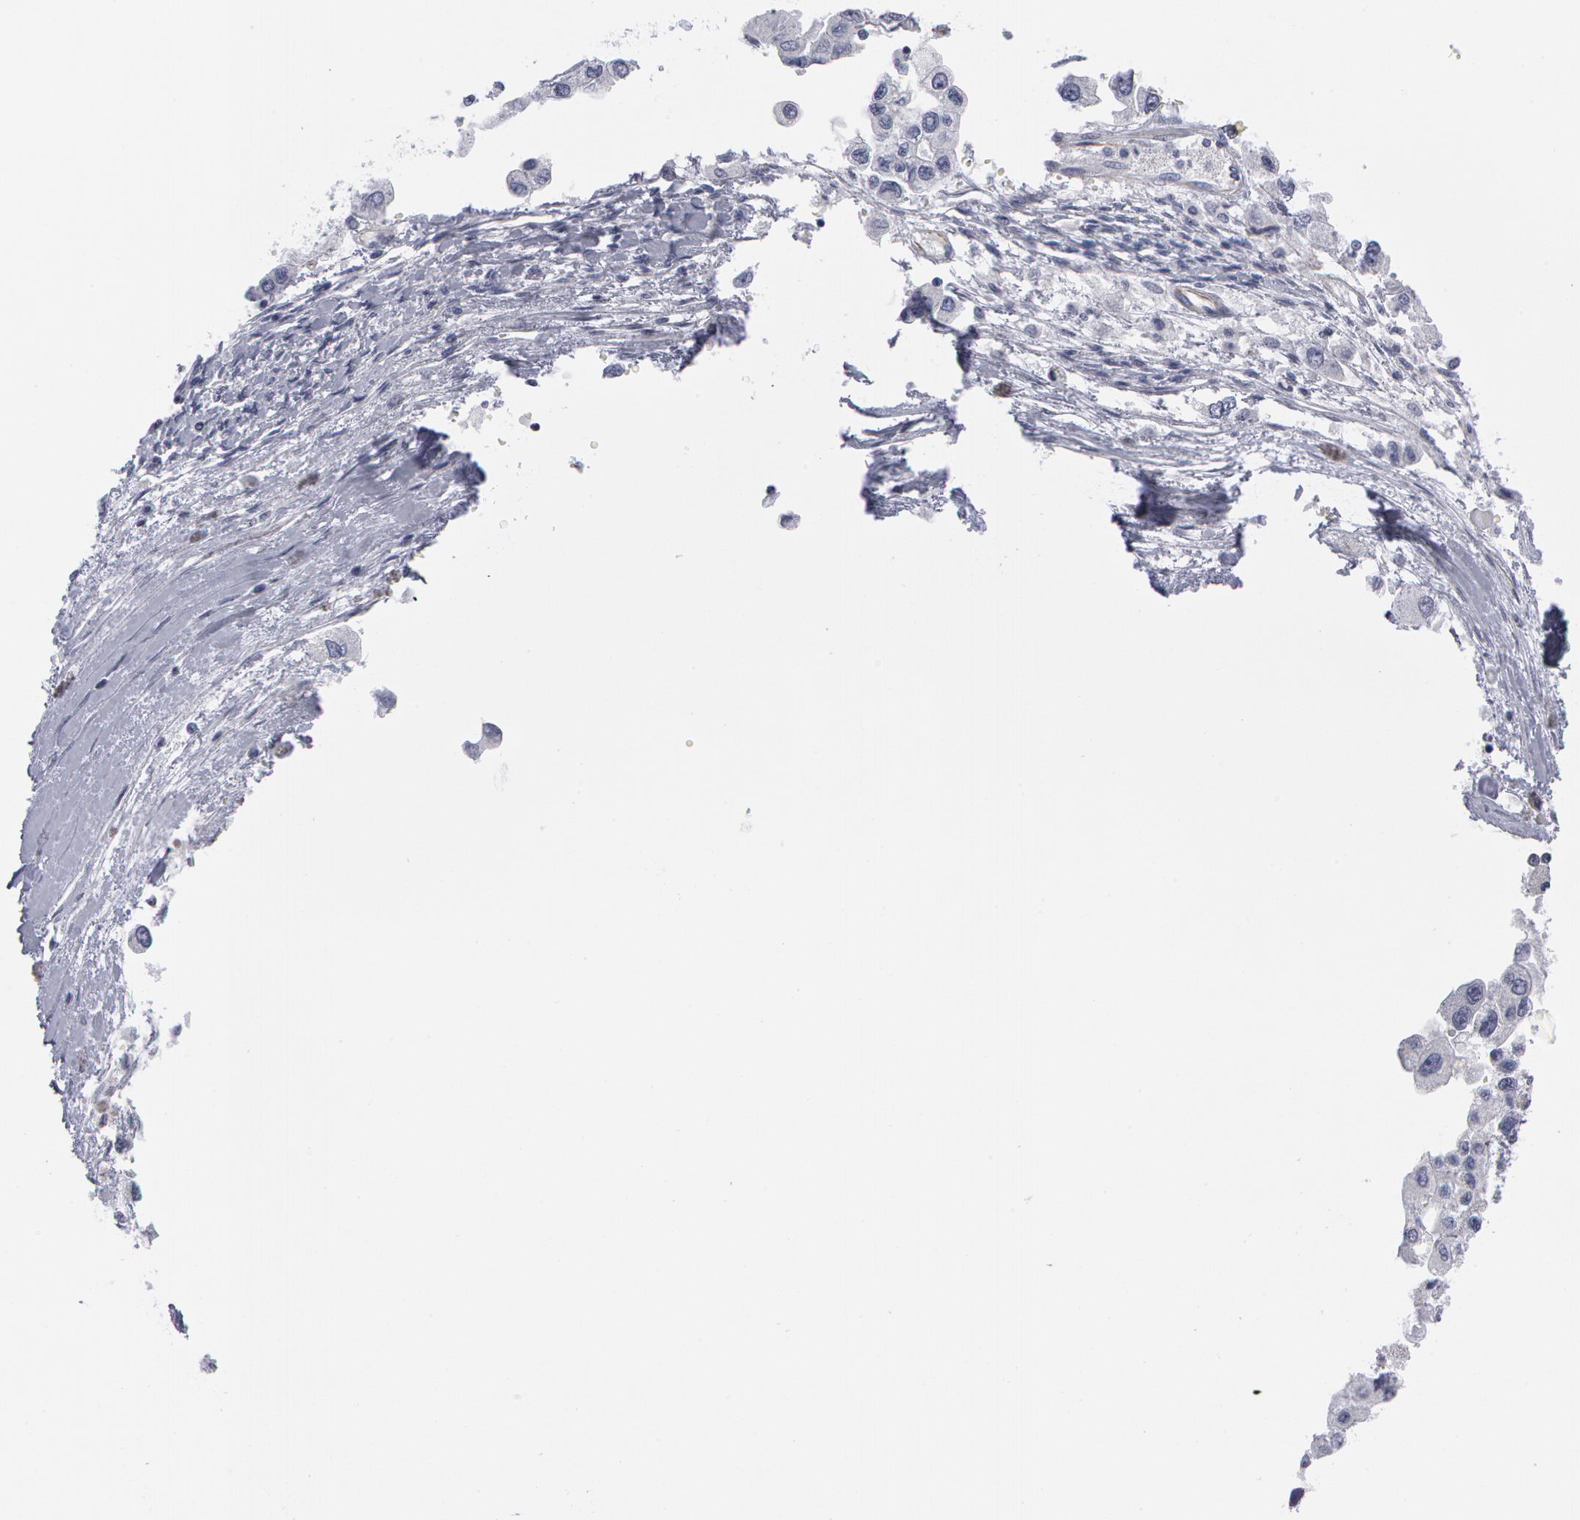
{"staining": {"intensity": "negative", "quantity": "none", "location": "none"}, "tissue": "ovarian cancer", "cell_type": "Tumor cells", "image_type": "cancer", "snomed": [{"axis": "morphology", "description": "Cystadenocarcinoma, serous, NOS"}, {"axis": "topography", "description": "Ovary"}], "caption": "Tumor cells show no significant expression in ovarian cancer.", "gene": "SMC1B", "patient": {"sex": "female", "age": 84}}